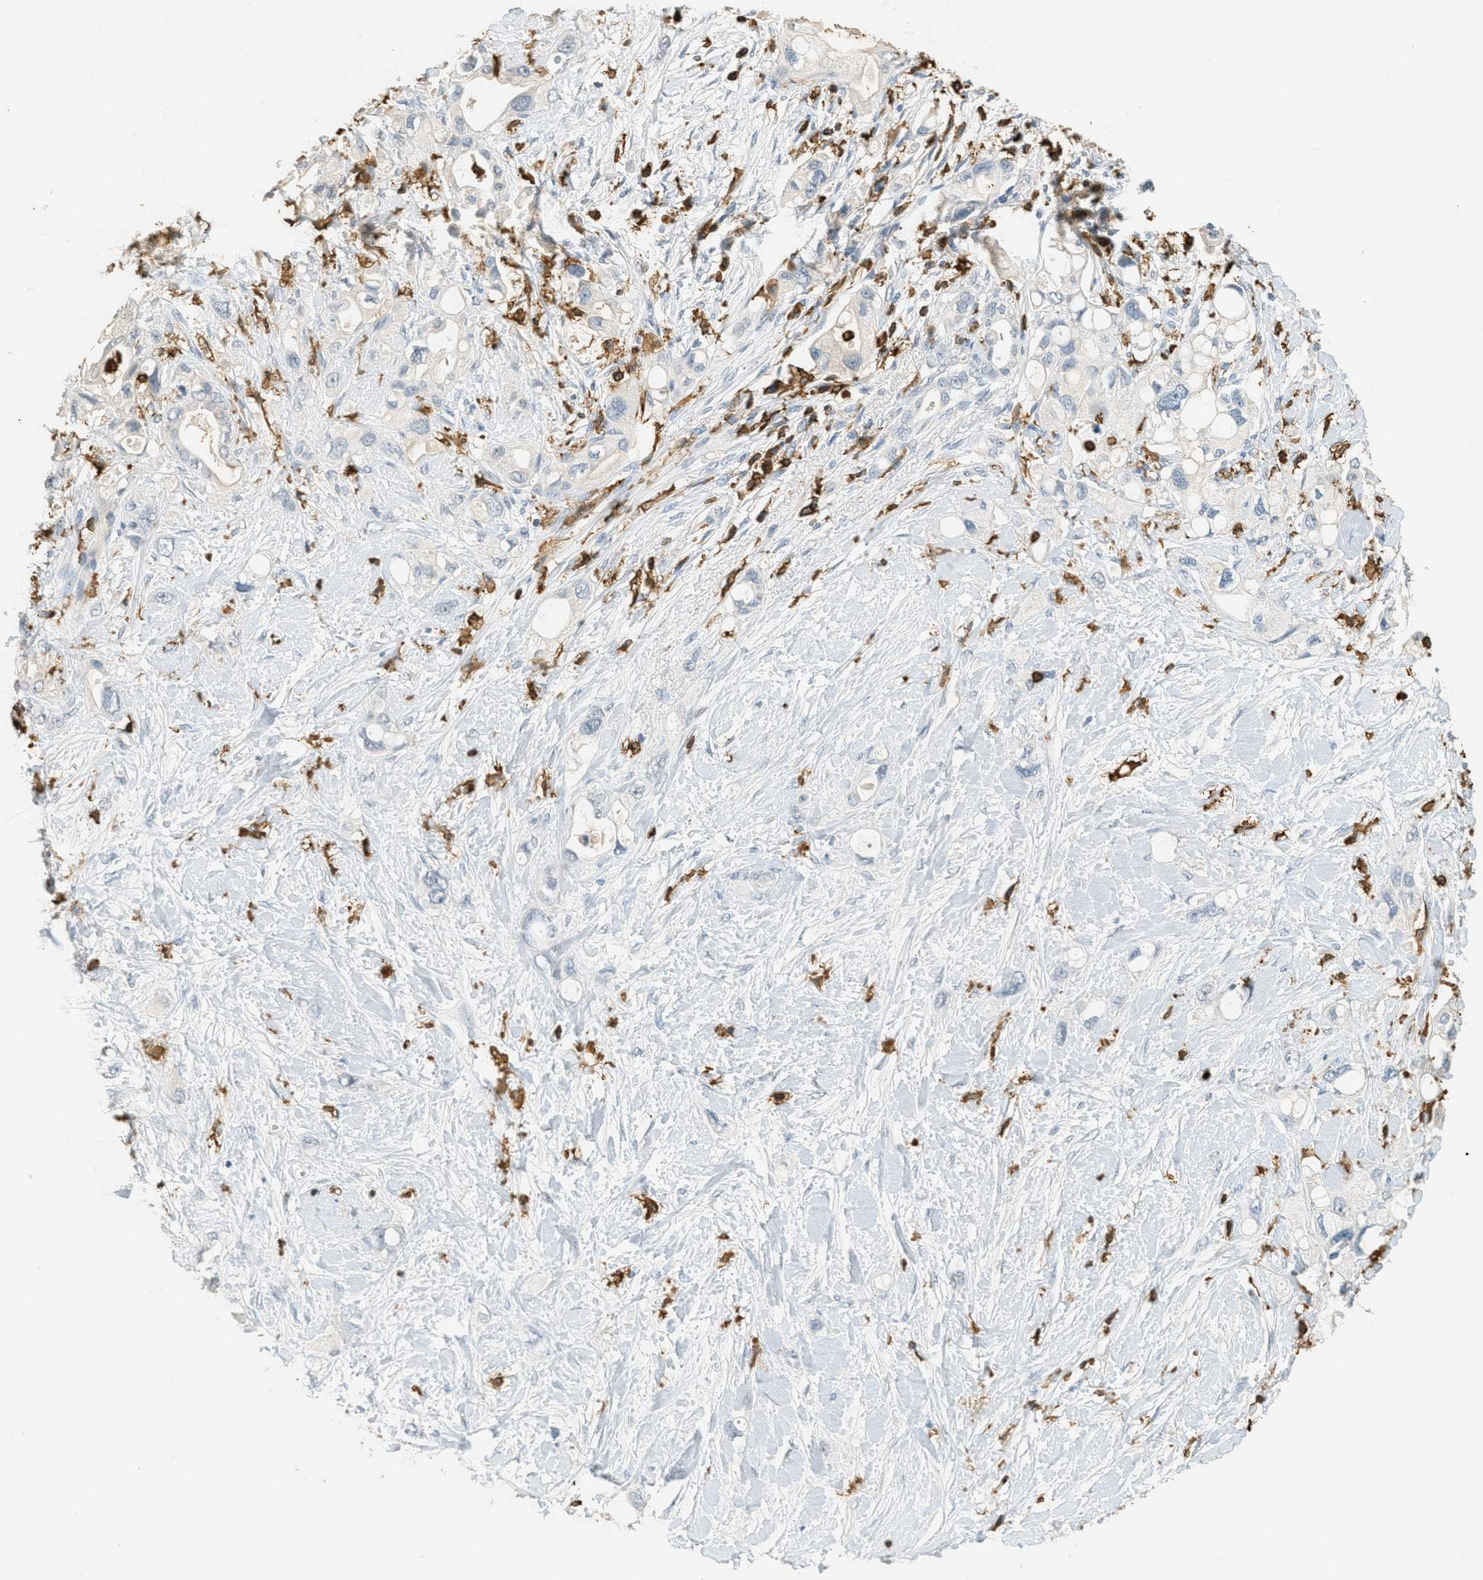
{"staining": {"intensity": "negative", "quantity": "none", "location": "none"}, "tissue": "pancreatic cancer", "cell_type": "Tumor cells", "image_type": "cancer", "snomed": [{"axis": "morphology", "description": "Adenocarcinoma, NOS"}, {"axis": "topography", "description": "Pancreas"}], "caption": "This image is of pancreatic cancer stained with immunohistochemistry to label a protein in brown with the nuclei are counter-stained blue. There is no staining in tumor cells.", "gene": "LSP1", "patient": {"sex": "female", "age": 56}}